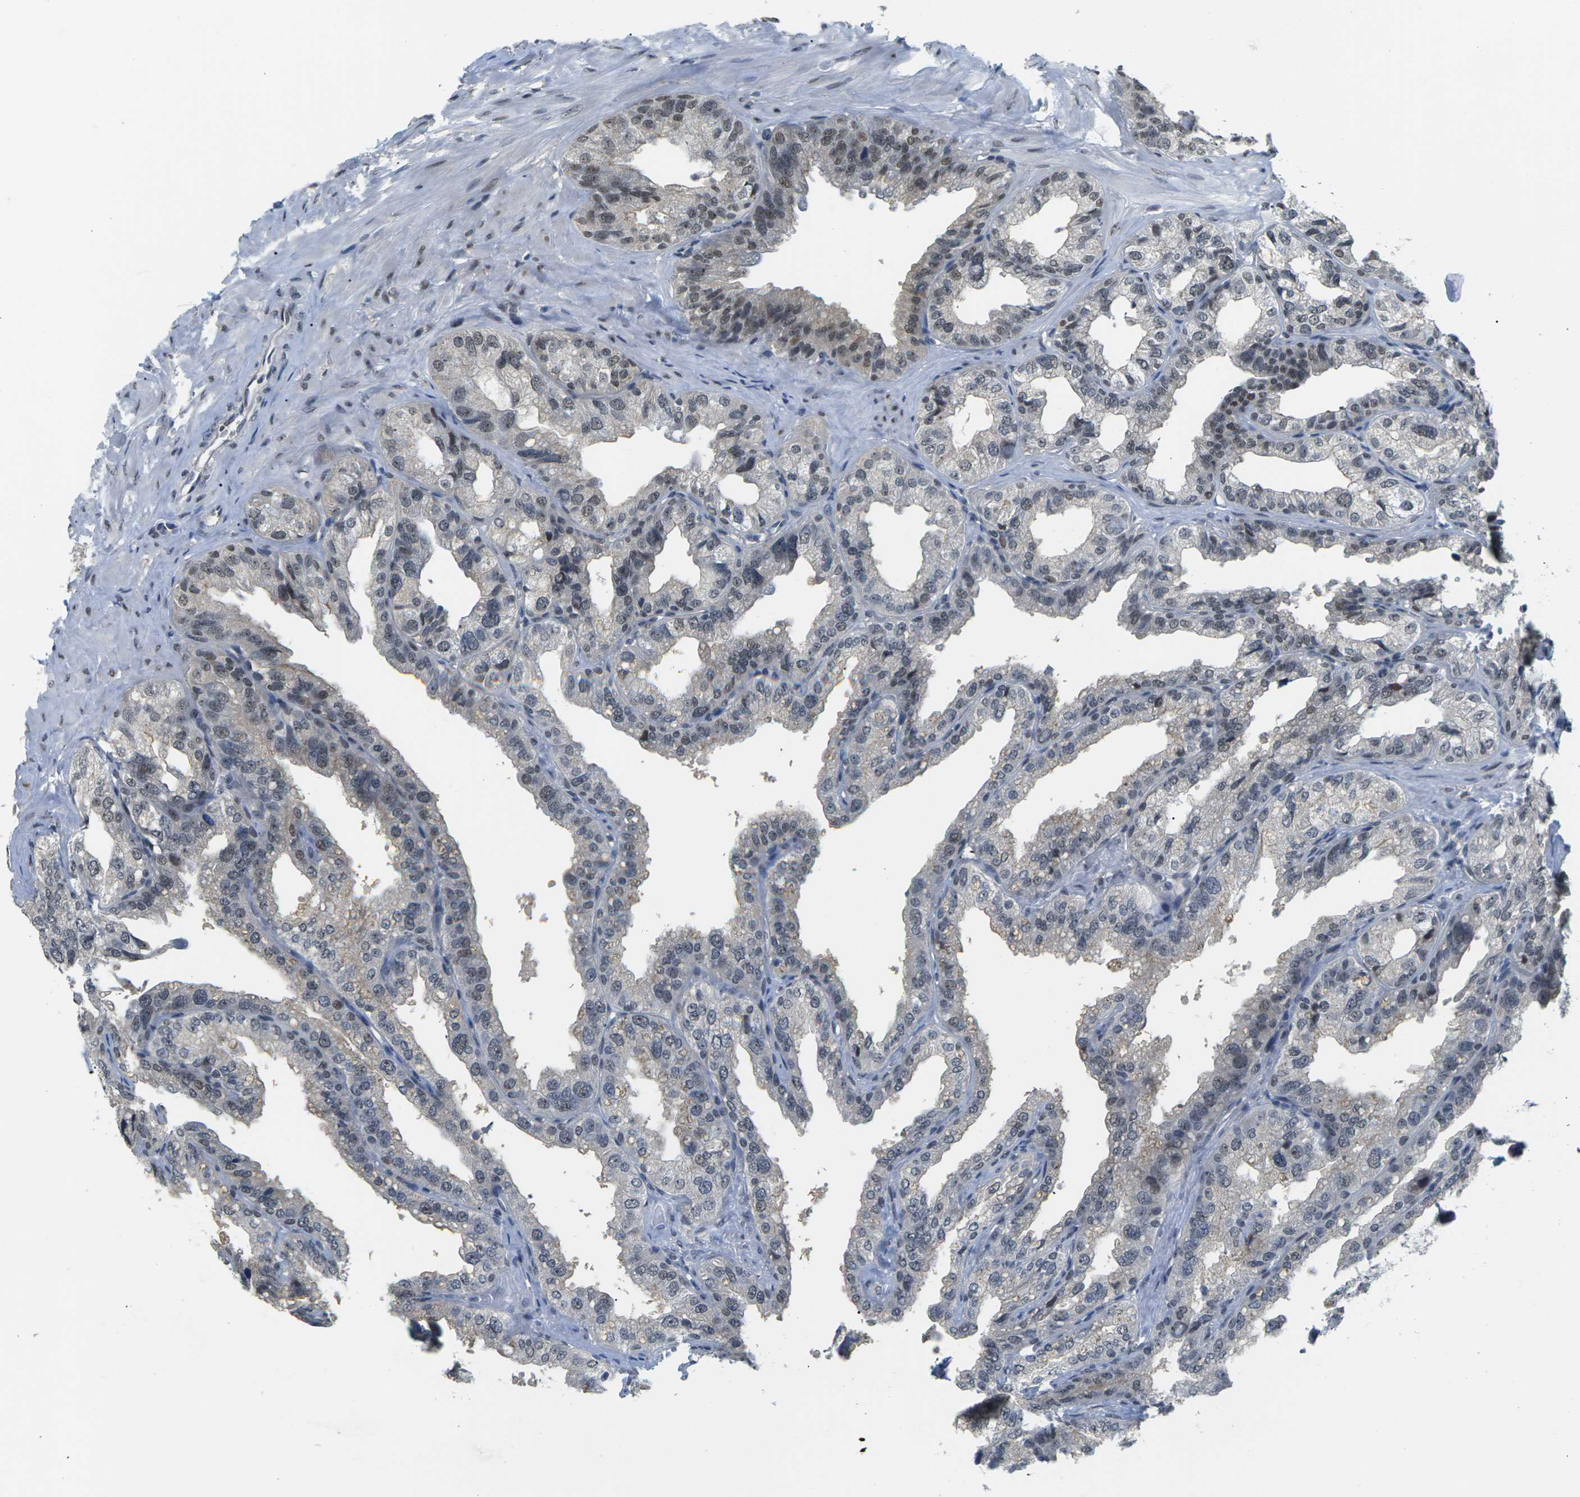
{"staining": {"intensity": "weak", "quantity": "25%-75%", "location": "nuclear"}, "tissue": "seminal vesicle", "cell_type": "Glandular cells", "image_type": "normal", "snomed": [{"axis": "morphology", "description": "Normal tissue, NOS"}, {"axis": "topography", "description": "Seminal veicle"}], "caption": "Human seminal vesicle stained with a brown dye reveals weak nuclear positive positivity in approximately 25%-75% of glandular cells.", "gene": "NSRP1", "patient": {"sex": "male", "age": 68}}